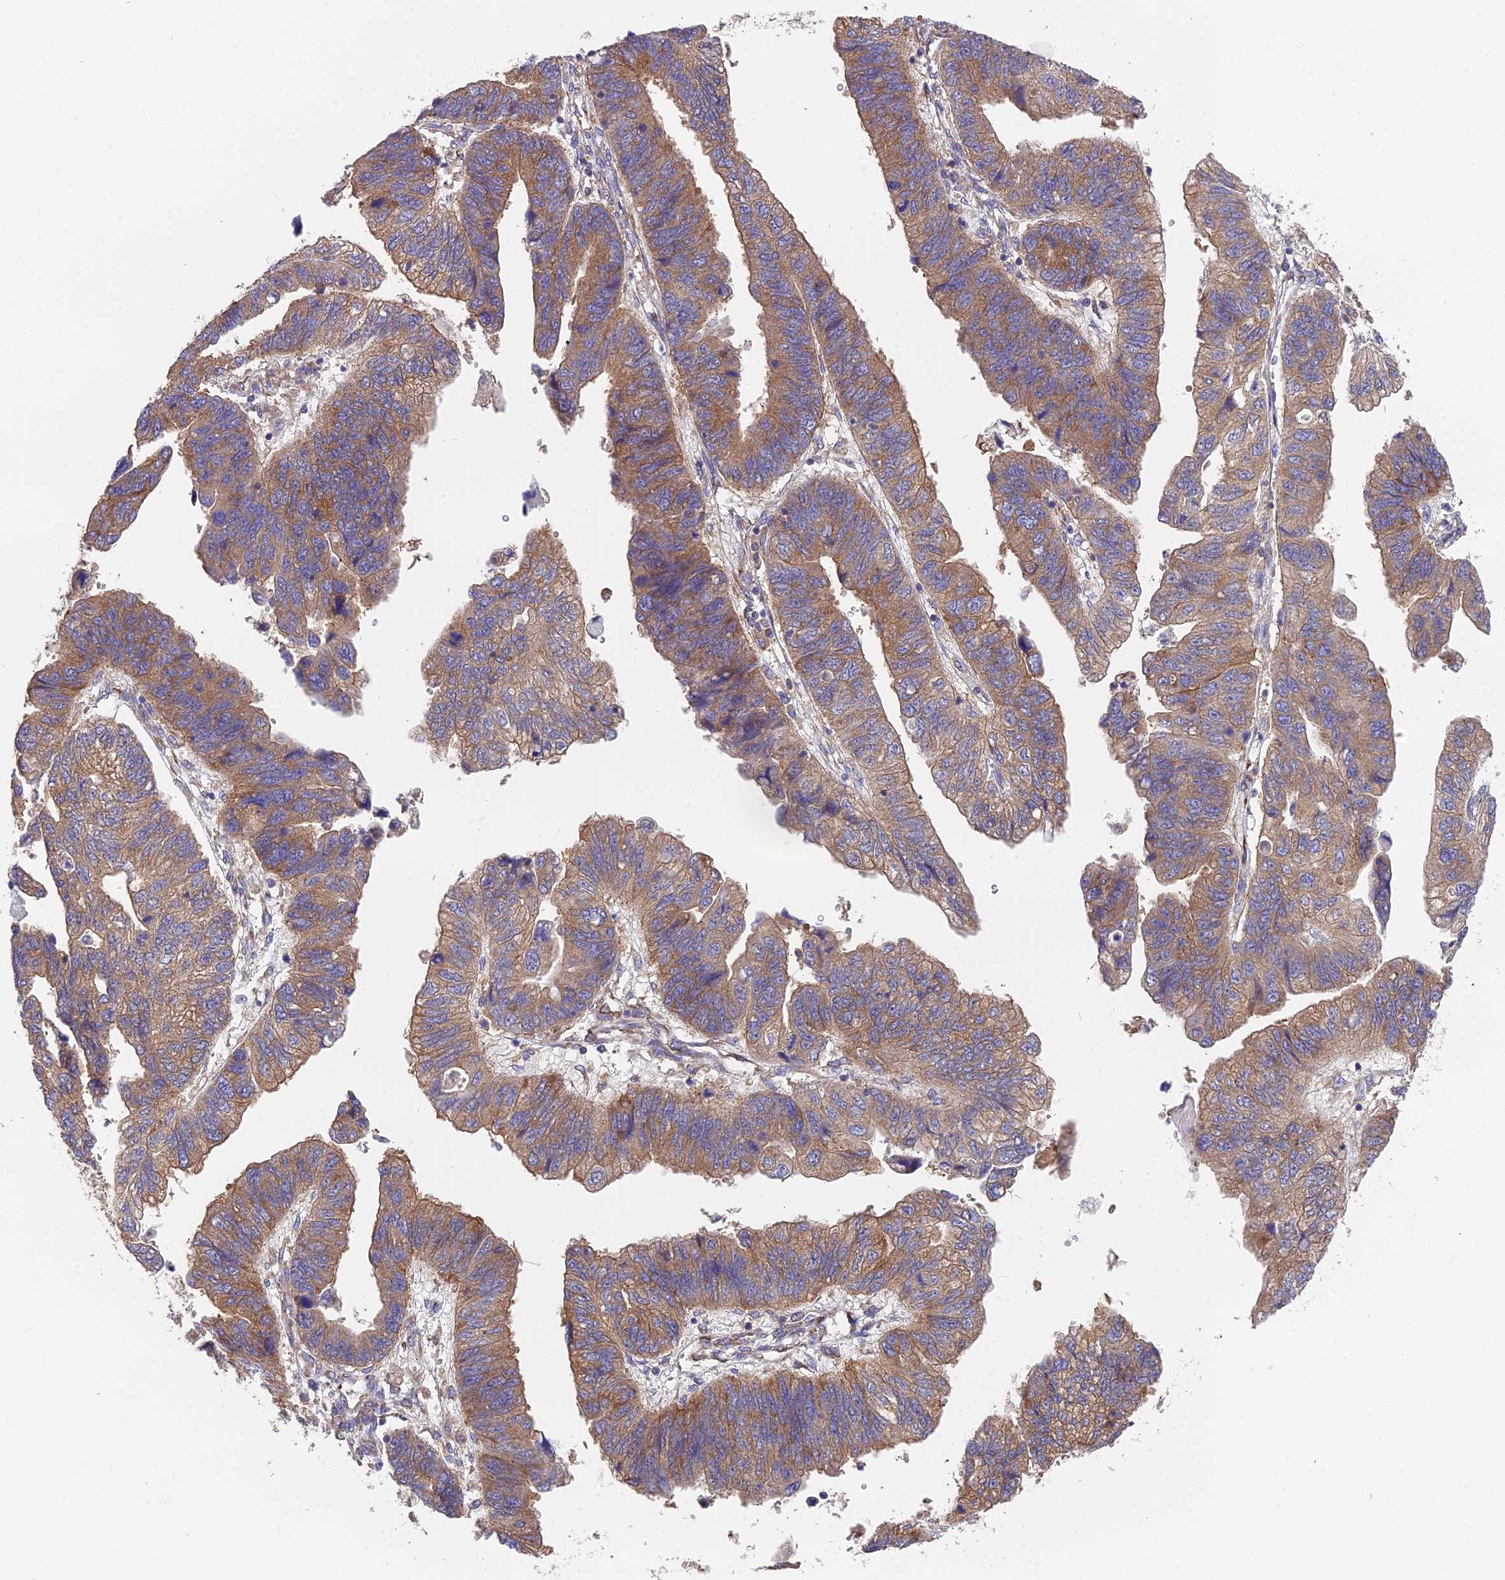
{"staining": {"intensity": "moderate", "quantity": ">75%", "location": "cytoplasmic/membranous"}, "tissue": "stomach cancer", "cell_type": "Tumor cells", "image_type": "cancer", "snomed": [{"axis": "morphology", "description": "Adenocarcinoma, NOS"}, {"axis": "topography", "description": "Stomach"}], "caption": "Immunohistochemical staining of human stomach cancer (adenocarcinoma) shows moderate cytoplasmic/membranous protein expression in approximately >75% of tumor cells. (DAB (3,3'-diaminobenzidine) IHC with brightfield microscopy, high magnification).", "gene": "BLOC1S4", "patient": {"sex": "male", "age": 59}}